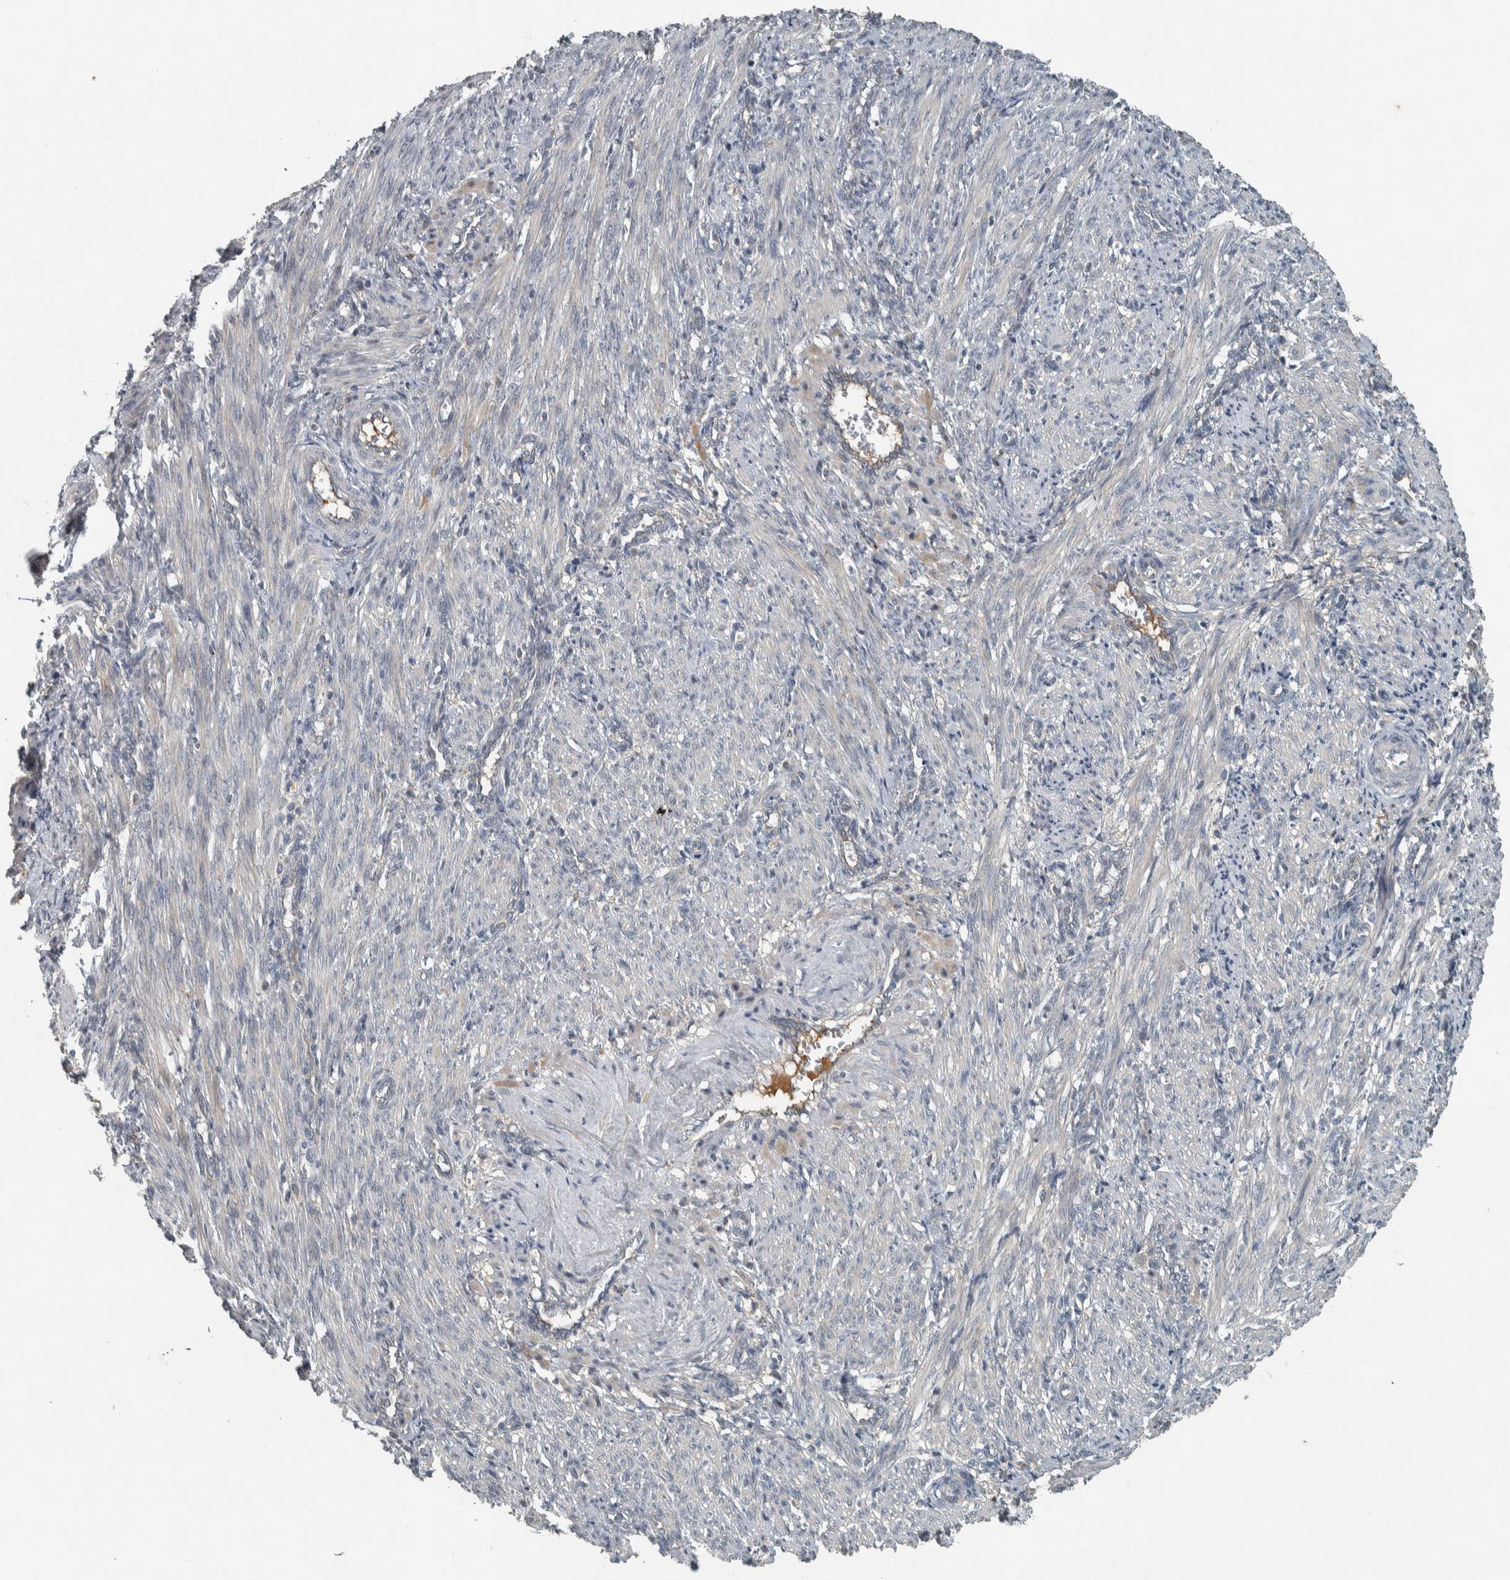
{"staining": {"intensity": "weak", "quantity": "25%-75%", "location": "cytoplasmic/membranous"}, "tissue": "smooth muscle", "cell_type": "Smooth muscle cells", "image_type": "normal", "snomed": [{"axis": "morphology", "description": "Normal tissue, NOS"}, {"axis": "topography", "description": "Endometrium"}], "caption": "Protein staining demonstrates weak cytoplasmic/membranous positivity in approximately 25%-75% of smooth muscle cells in unremarkable smooth muscle. The staining is performed using DAB brown chromogen to label protein expression. The nuclei are counter-stained blue using hematoxylin.", "gene": "CLCN2", "patient": {"sex": "female", "age": 33}}